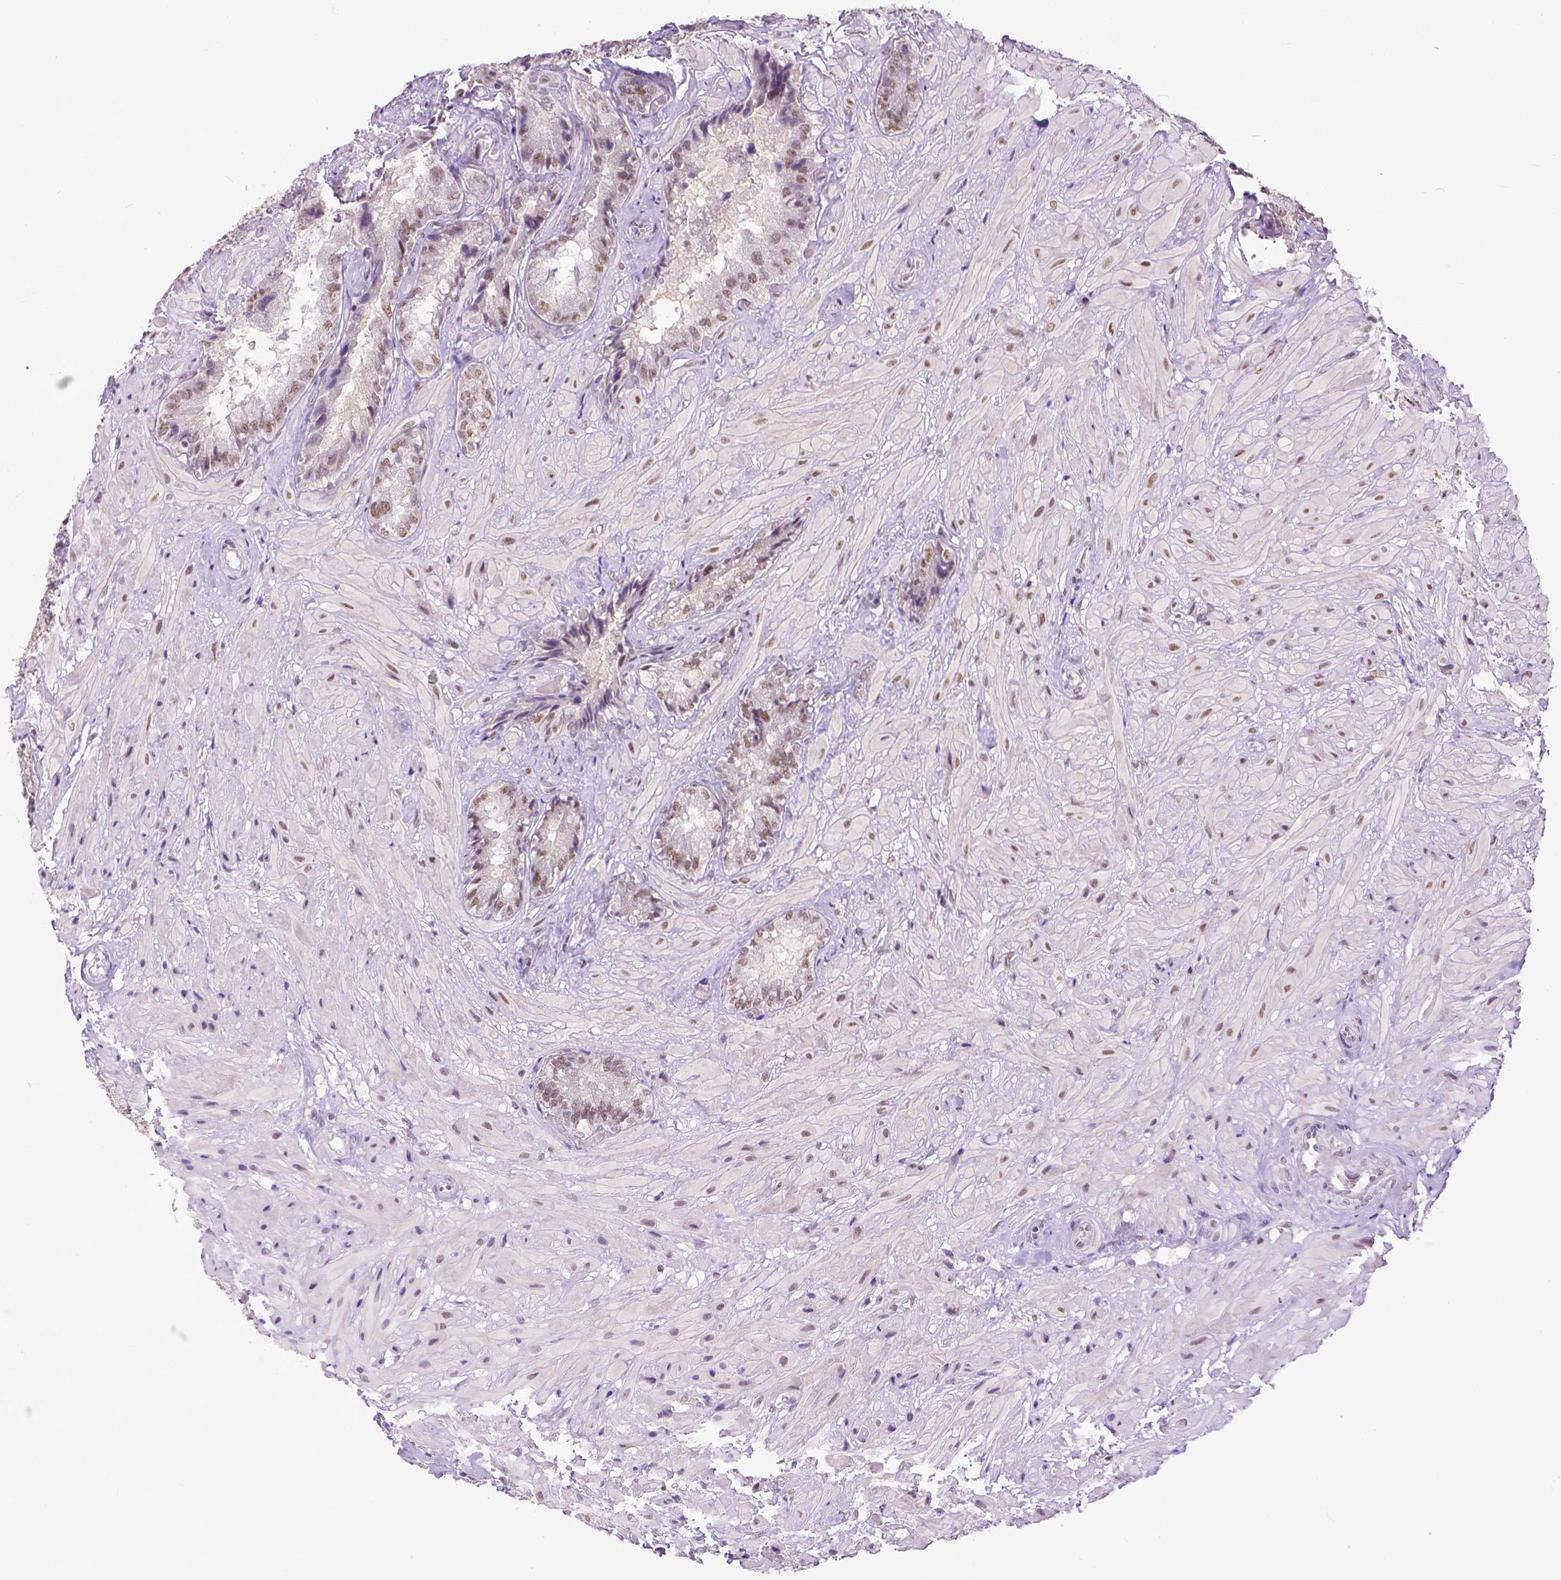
{"staining": {"intensity": "moderate", "quantity": ">75%", "location": "nuclear"}, "tissue": "seminal vesicle", "cell_type": "Glandular cells", "image_type": "normal", "snomed": [{"axis": "morphology", "description": "Normal tissue, NOS"}, {"axis": "topography", "description": "Seminal veicle"}], "caption": "A micrograph of human seminal vesicle stained for a protein displays moderate nuclear brown staining in glandular cells. The staining is performed using DAB brown chromogen to label protein expression. The nuclei are counter-stained blue using hematoxylin.", "gene": "ERCC1", "patient": {"sex": "male", "age": 57}}